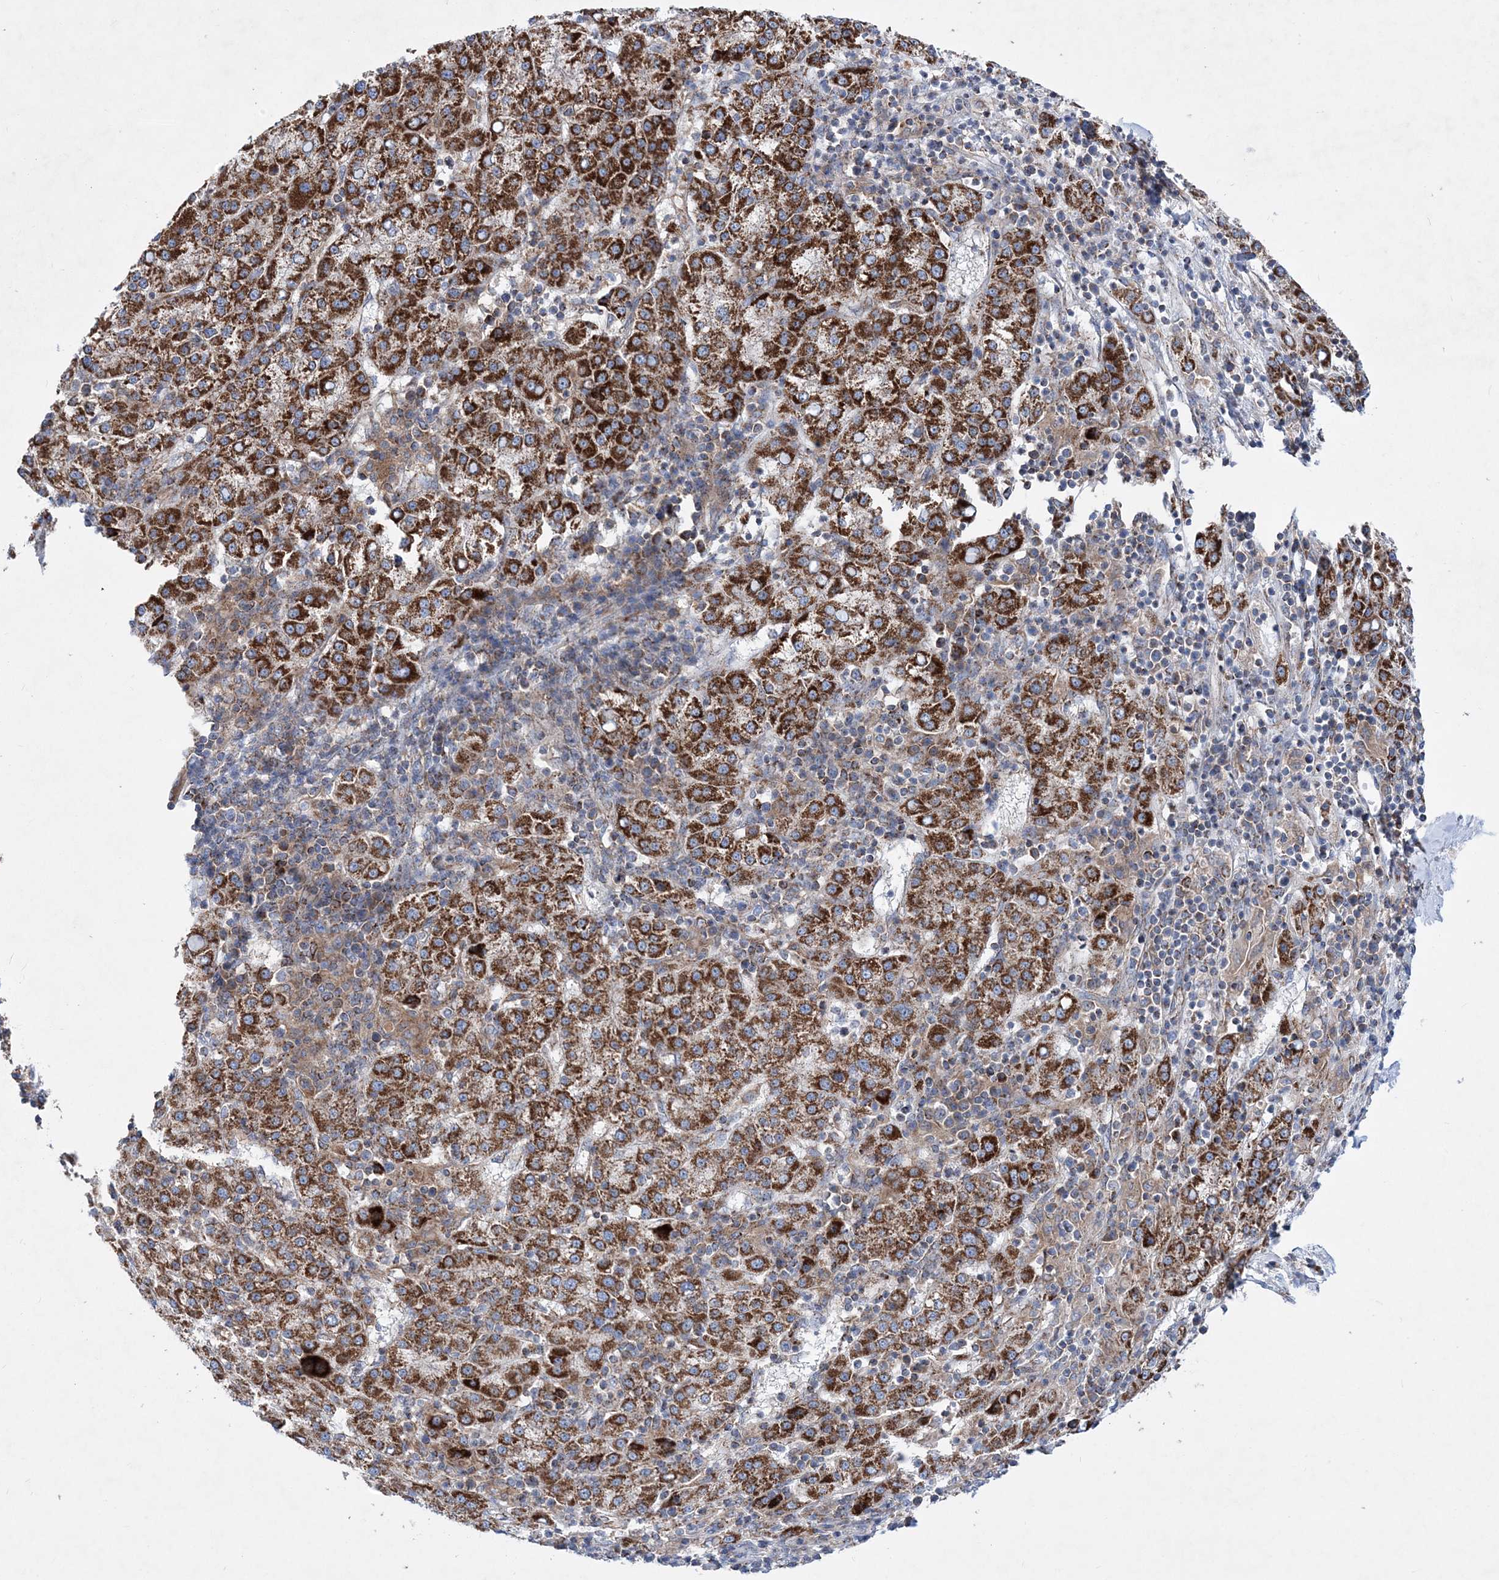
{"staining": {"intensity": "strong", "quantity": ">75%", "location": "cytoplasmic/membranous"}, "tissue": "liver cancer", "cell_type": "Tumor cells", "image_type": "cancer", "snomed": [{"axis": "morphology", "description": "Carcinoma, Hepatocellular, NOS"}, {"axis": "topography", "description": "Liver"}], "caption": "Immunohistochemical staining of liver cancer (hepatocellular carcinoma) shows high levels of strong cytoplasmic/membranous protein expression in about >75% of tumor cells. (Stains: DAB in brown, nuclei in blue, Microscopy: brightfield microscopy at high magnification).", "gene": "NGLY1", "patient": {"sex": "female", "age": 58}}